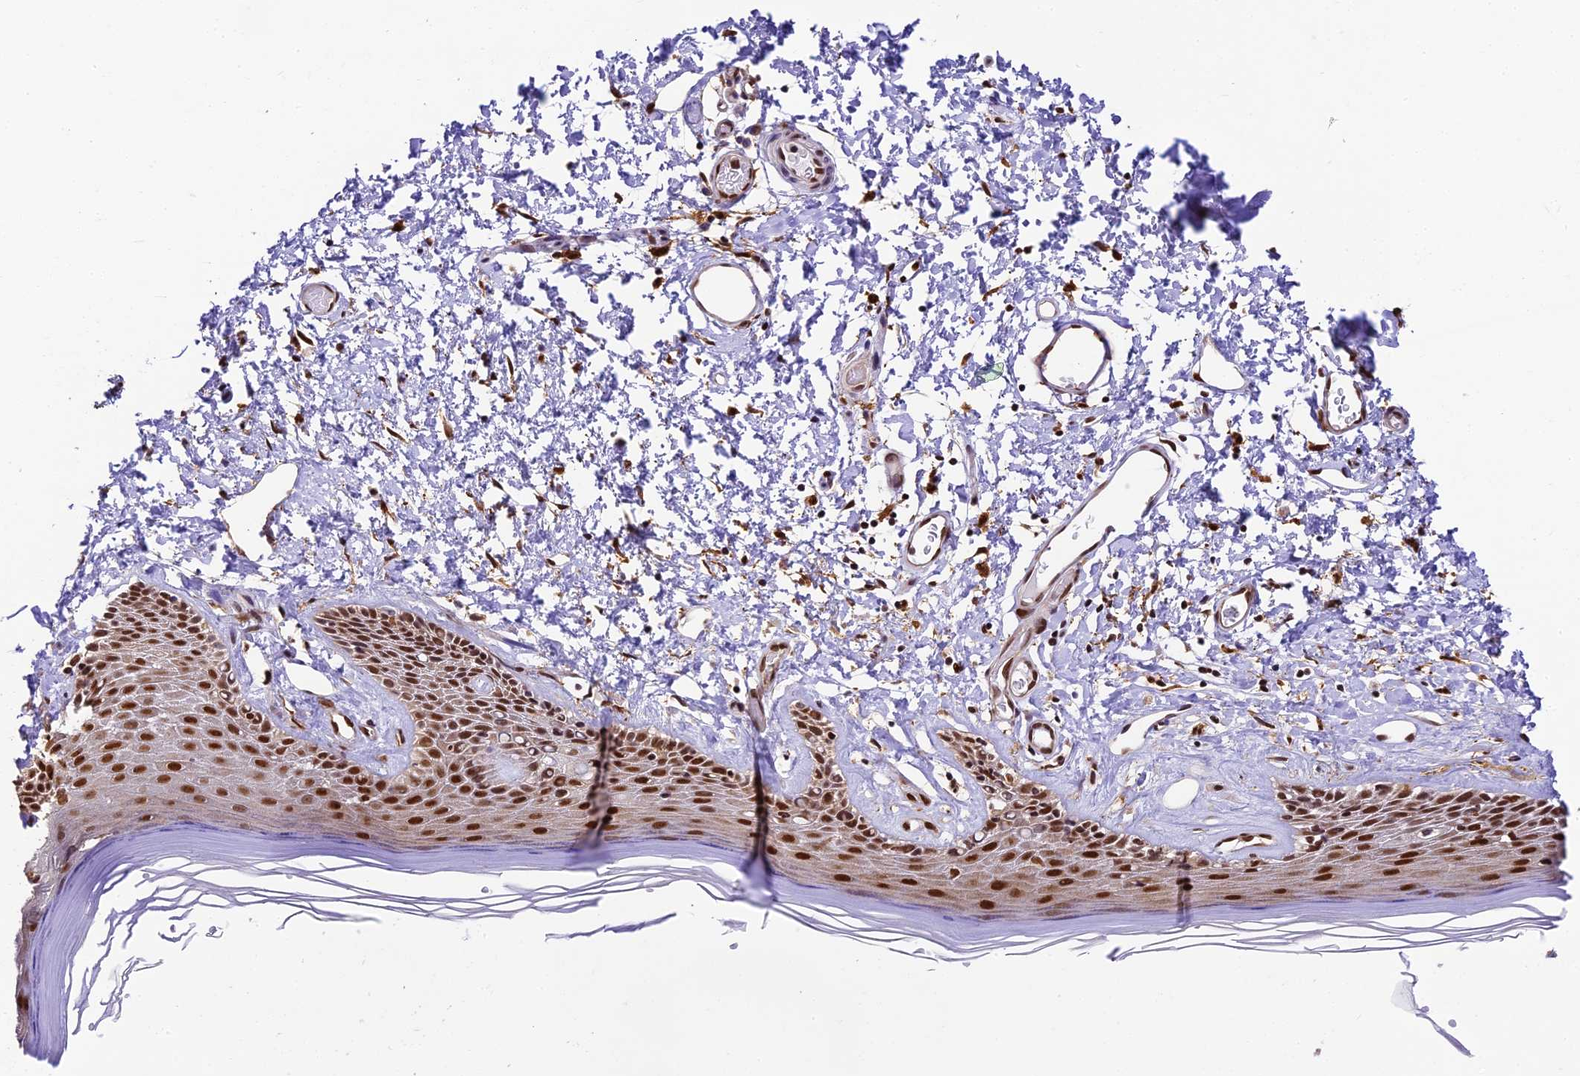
{"staining": {"intensity": "strong", "quantity": "25%-75%", "location": "nuclear"}, "tissue": "skin", "cell_type": "Epidermal cells", "image_type": "normal", "snomed": [{"axis": "morphology", "description": "Normal tissue, NOS"}, {"axis": "topography", "description": "Adipose tissue"}, {"axis": "topography", "description": "Vascular tissue"}, {"axis": "topography", "description": "Vulva"}, {"axis": "topography", "description": "Peripheral nerve tissue"}], "caption": "Protein expression analysis of normal skin shows strong nuclear positivity in approximately 25%-75% of epidermal cells. (DAB = brown stain, brightfield microscopy at high magnification).", "gene": "TRIM22", "patient": {"sex": "female", "age": 86}}